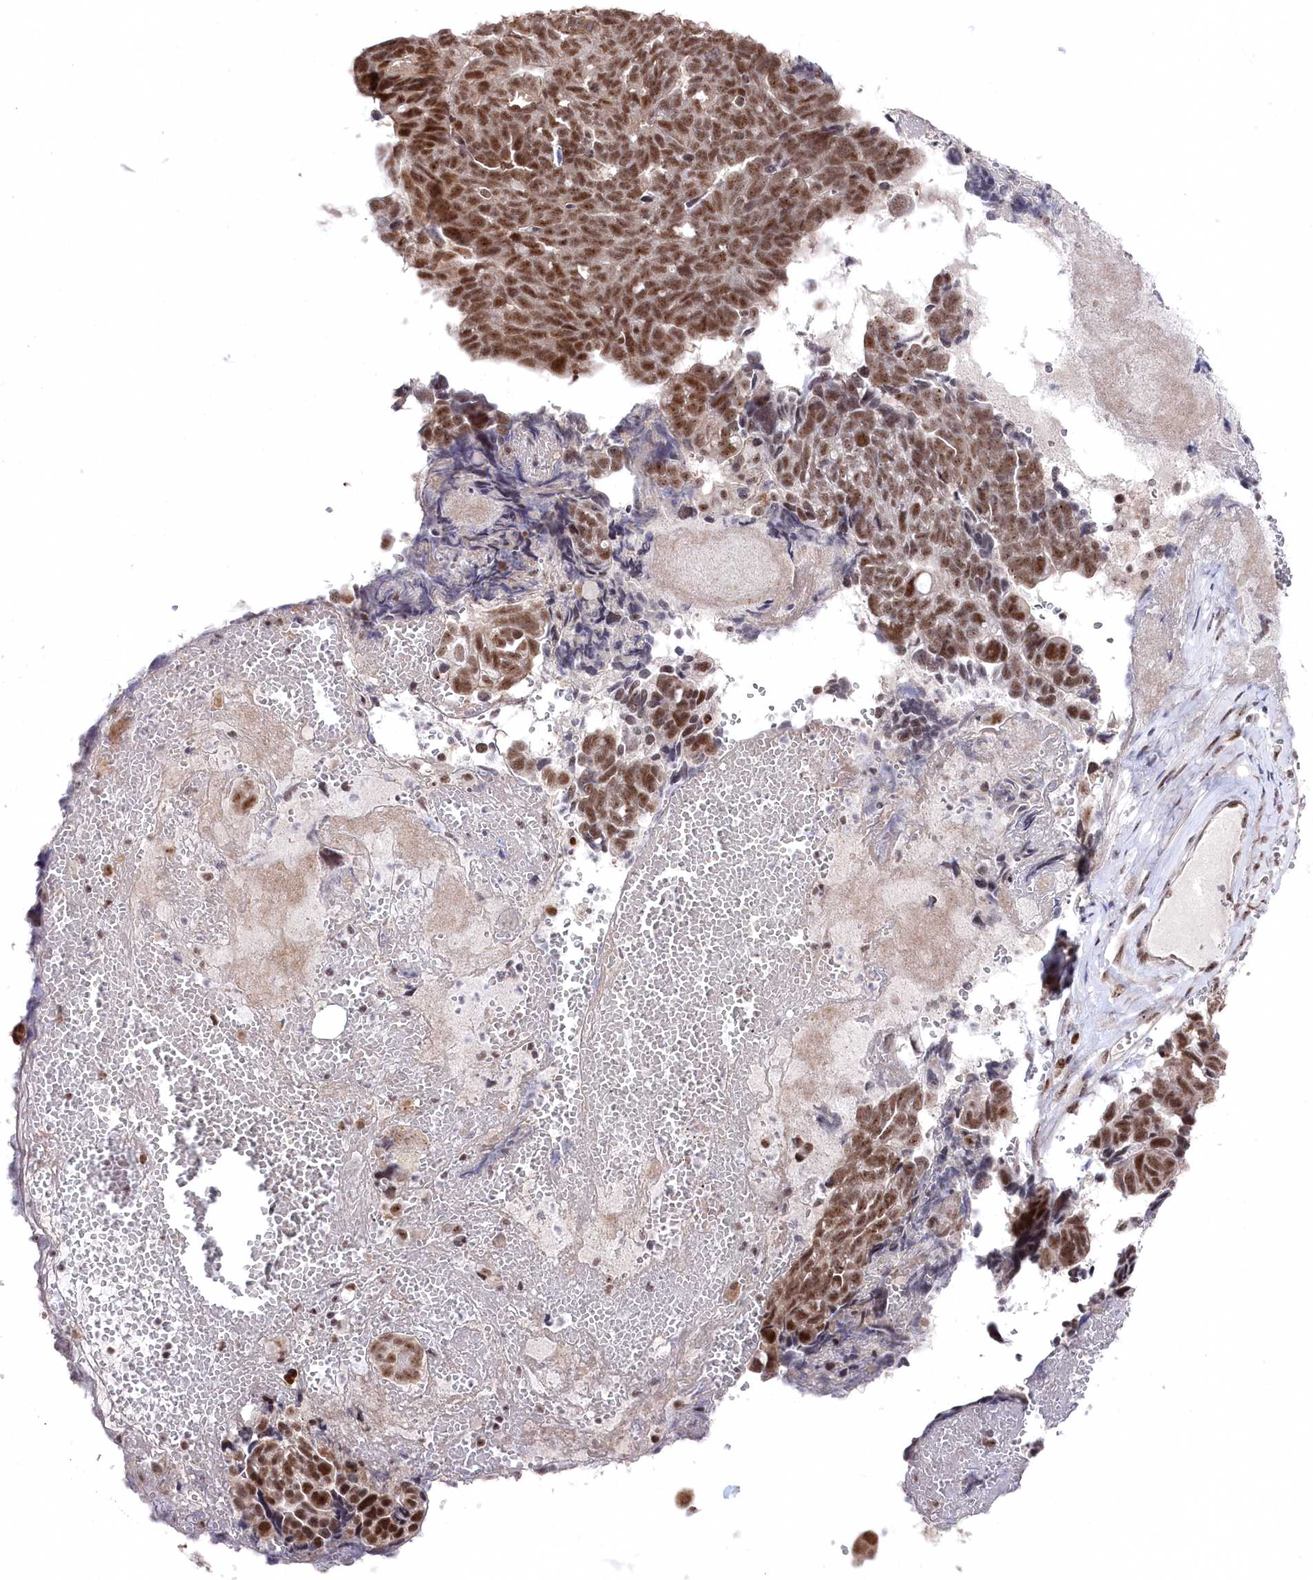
{"staining": {"intensity": "moderate", "quantity": ">75%", "location": "nuclear"}, "tissue": "ovarian cancer", "cell_type": "Tumor cells", "image_type": "cancer", "snomed": [{"axis": "morphology", "description": "Cystadenocarcinoma, serous, NOS"}, {"axis": "topography", "description": "Ovary"}], "caption": "Immunohistochemical staining of ovarian cancer exhibits medium levels of moderate nuclear staining in about >75% of tumor cells. The staining was performed using DAB (3,3'-diaminobenzidine), with brown indicating positive protein expression. Nuclei are stained blue with hematoxylin.", "gene": "POLR2H", "patient": {"sex": "female", "age": 79}}